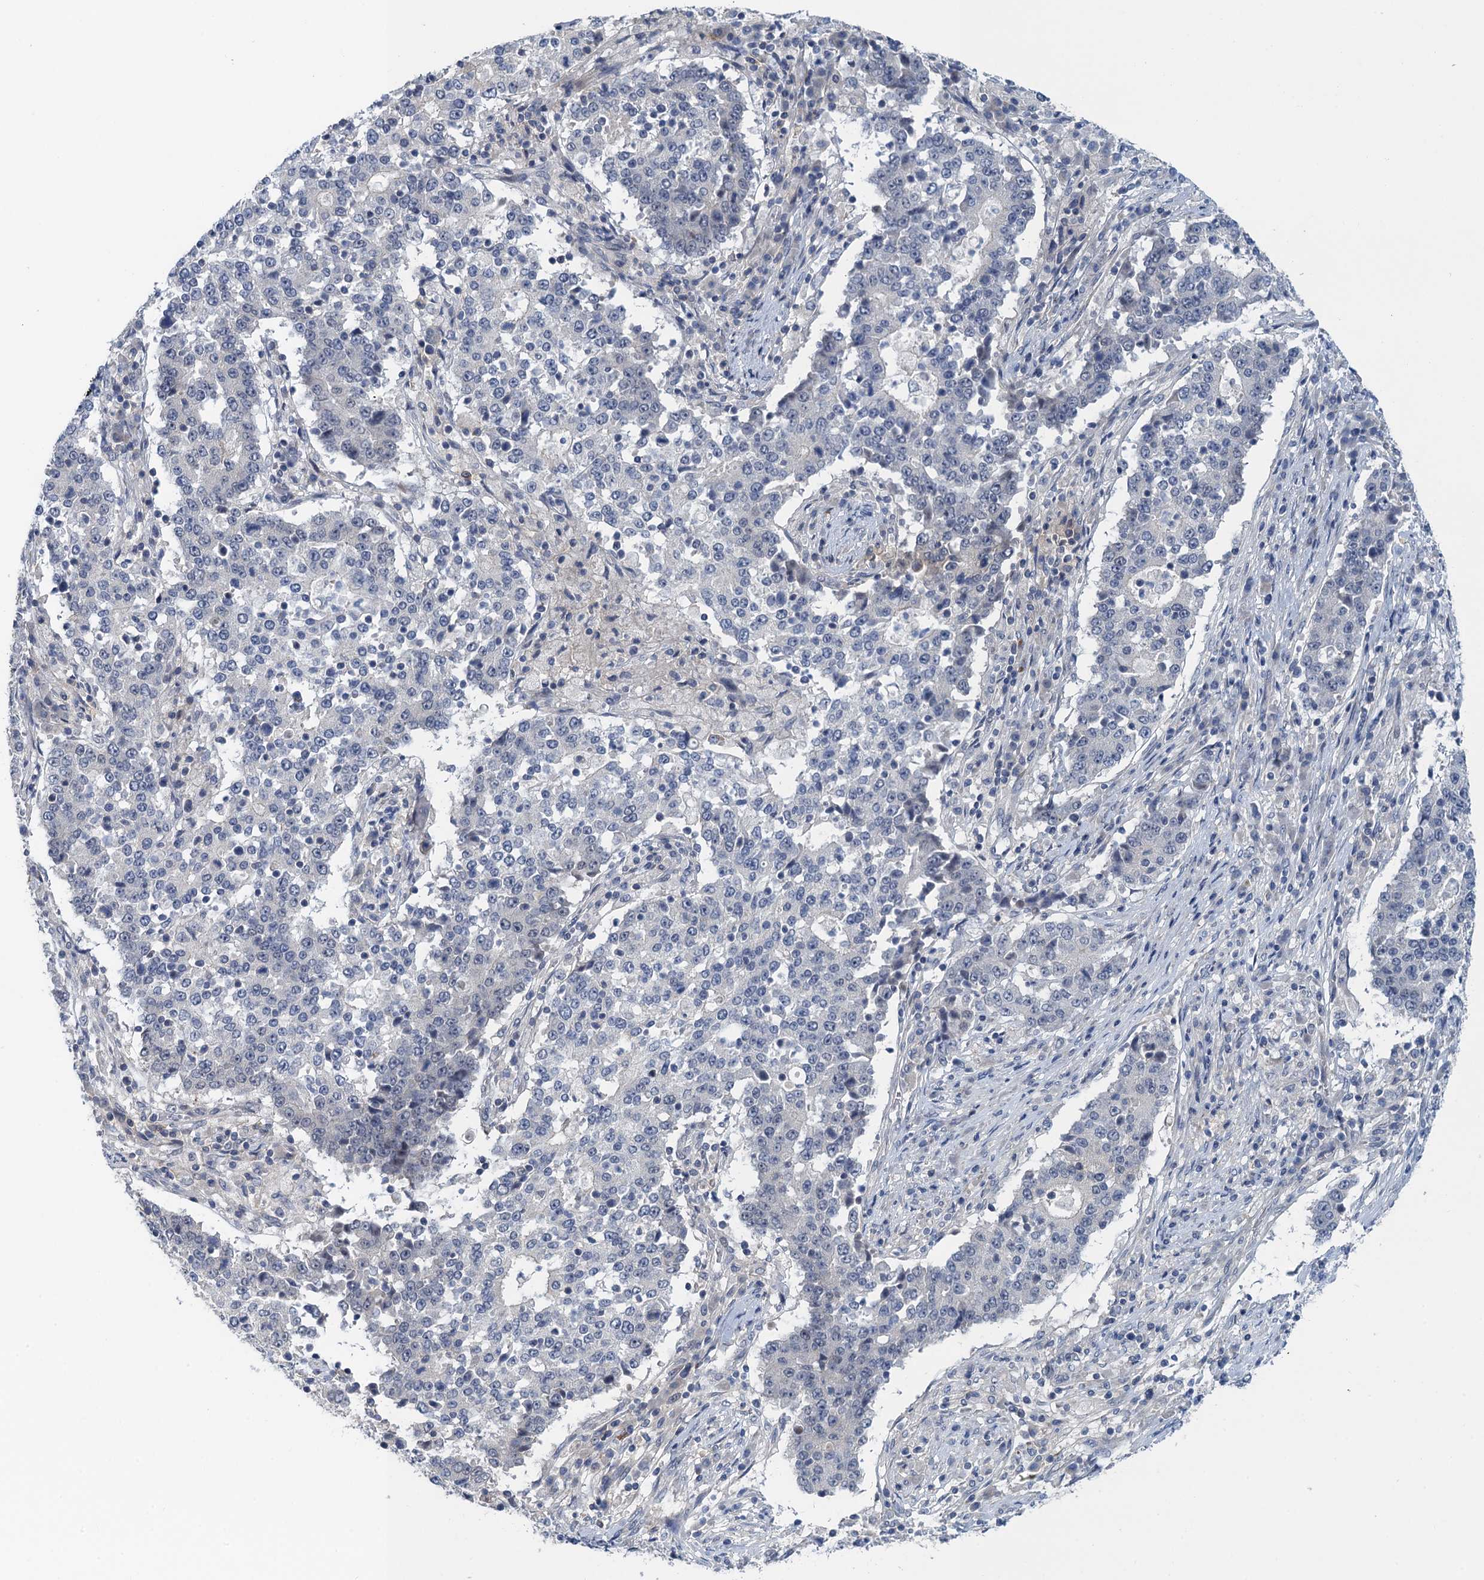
{"staining": {"intensity": "negative", "quantity": "none", "location": "none"}, "tissue": "stomach cancer", "cell_type": "Tumor cells", "image_type": "cancer", "snomed": [{"axis": "morphology", "description": "Adenocarcinoma, NOS"}, {"axis": "topography", "description": "Stomach"}], "caption": "Immunohistochemistry photomicrograph of stomach cancer (adenocarcinoma) stained for a protein (brown), which reveals no expression in tumor cells.", "gene": "MRFAP1", "patient": {"sex": "male", "age": 59}}